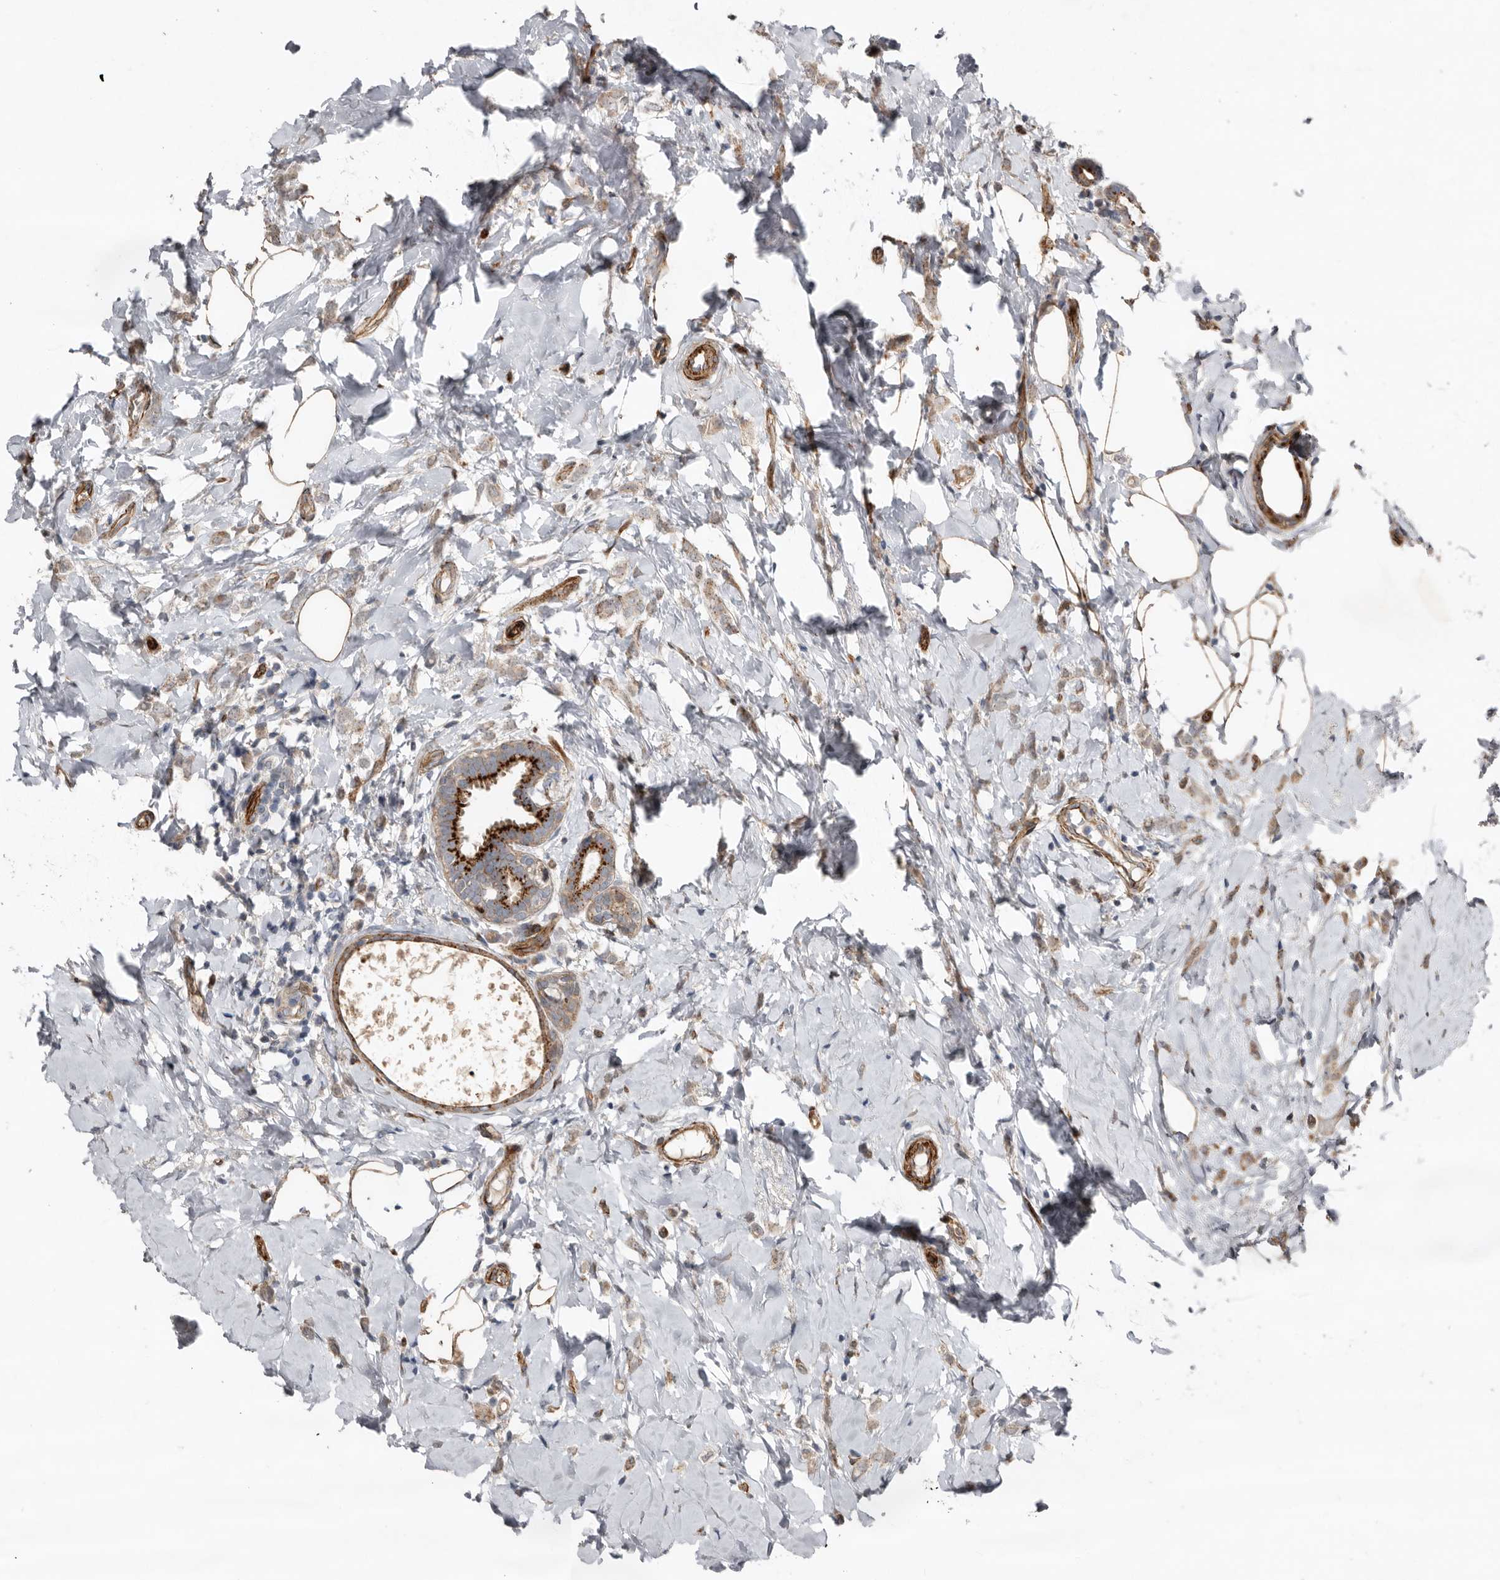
{"staining": {"intensity": "weak", "quantity": ">75%", "location": "cytoplasmic/membranous"}, "tissue": "breast cancer", "cell_type": "Tumor cells", "image_type": "cancer", "snomed": [{"axis": "morphology", "description": "Lobular carcinoma"}, {"axis": "topography", "description": "Breast"}], "caption": "There is low levels of weak cytoplasmic/membranous expression in tumor cells of breast cancer, as demonstrated by immunohistochemical staining (brown color).", "gene": "RANBP17", "patient": {"sex": "female", "age": 47}}